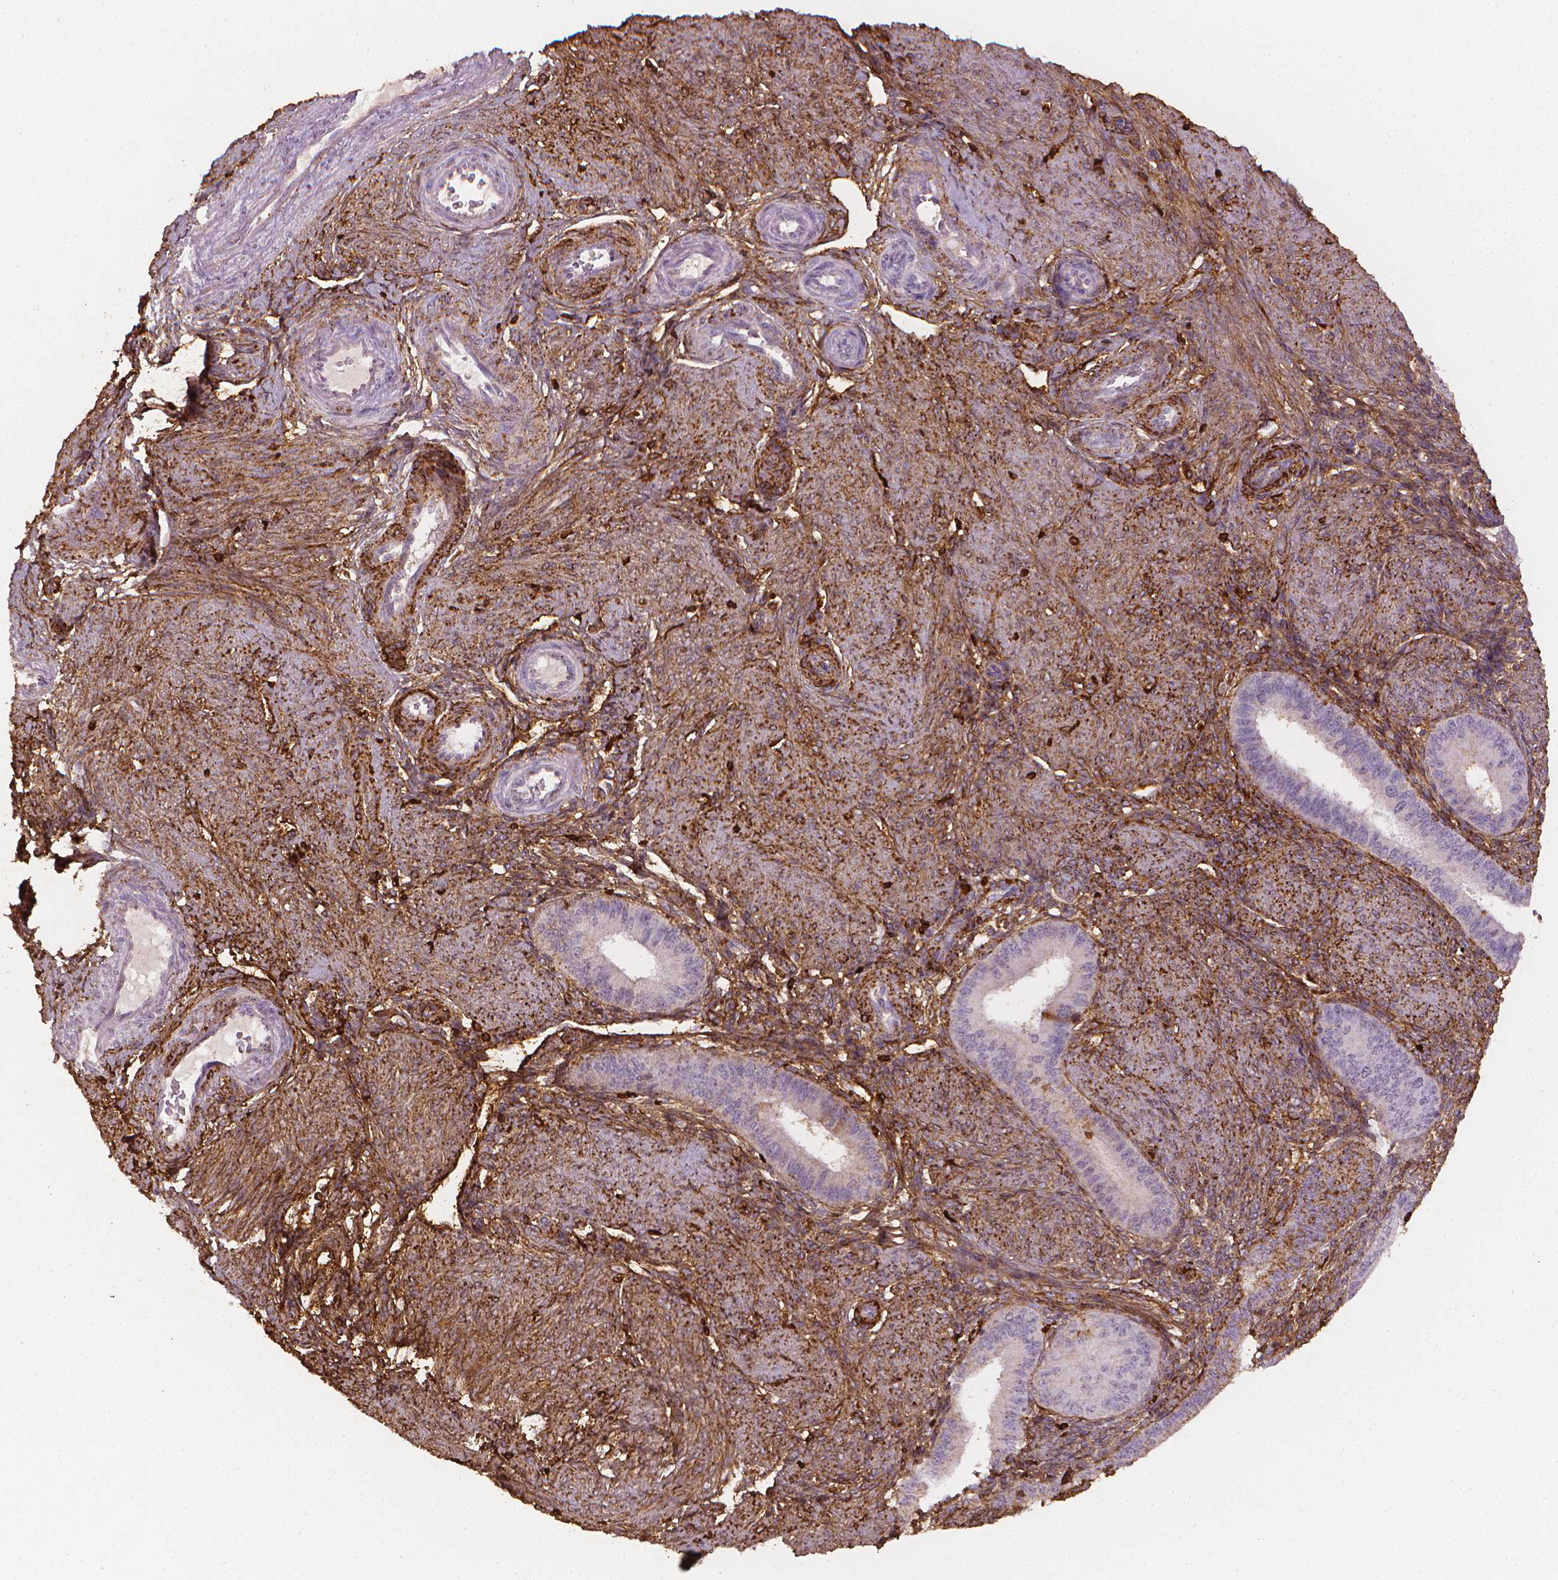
{"staining": {"intensity": "moderate", "quantity": ">75%", "location": "cytoplasmic/membranous"}, "tissue": "endometrium", "cell_type": "Cells in endometrial stroma", "image_type": "normal", "snomed": [{"axis": "morphology", "description": "Normal tissue, NOS"}, {"axis": "topography", "description": "Endometrium"}], "caption": "Immunohistochemistry (DAB (3,3'-diaminobenzidine)) staining of unremarkable human endometrium demonstrates moderate cytoplasmic/membranous protein positivity in about >75% of cells in endometrial stroma.", "gene": "DCN", "patient": {"sex": "female", "age": 39}}